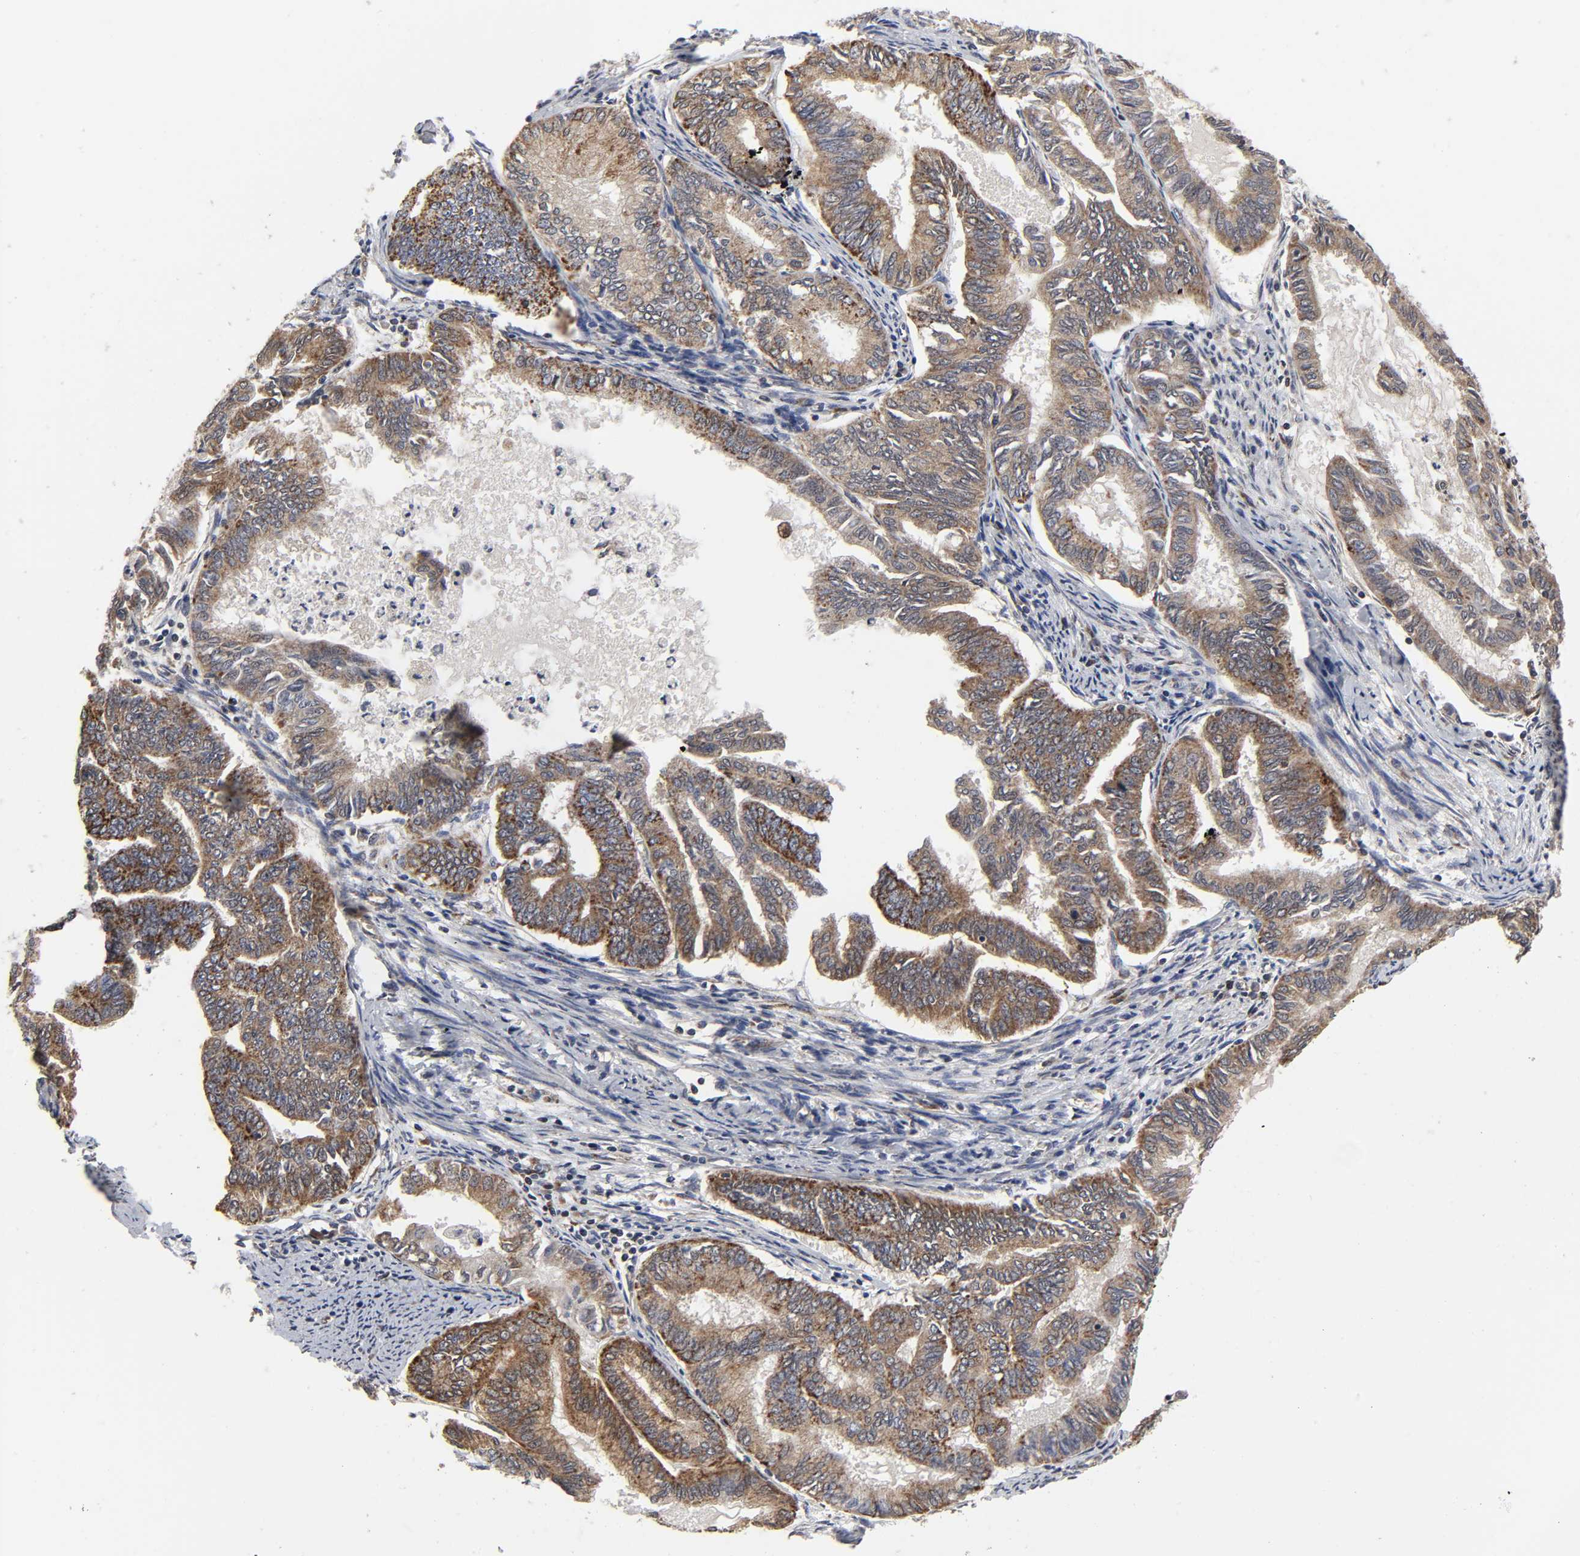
{"staining": {"intensity": "strong", "quantity": ">75%", "location": "cytoplasmic/membranous"}, "tissue": "endometrial cancer", "cell_type": "Tumor cells", "image_type": "cancer", "snomed": [{"axis": "morphology", "description": "Adenocarcinoma, NOS"}, {"axis": "topography", "description": "Endometrium"}], "caption": "Endometrial cancer was stained to show a protein in brown. There is high levels of strong cytoplasmic/membranous staining in about >75% of tumor cells.", "gene": "COX6B1", "patient": {"sex": "female", "age": 86}}